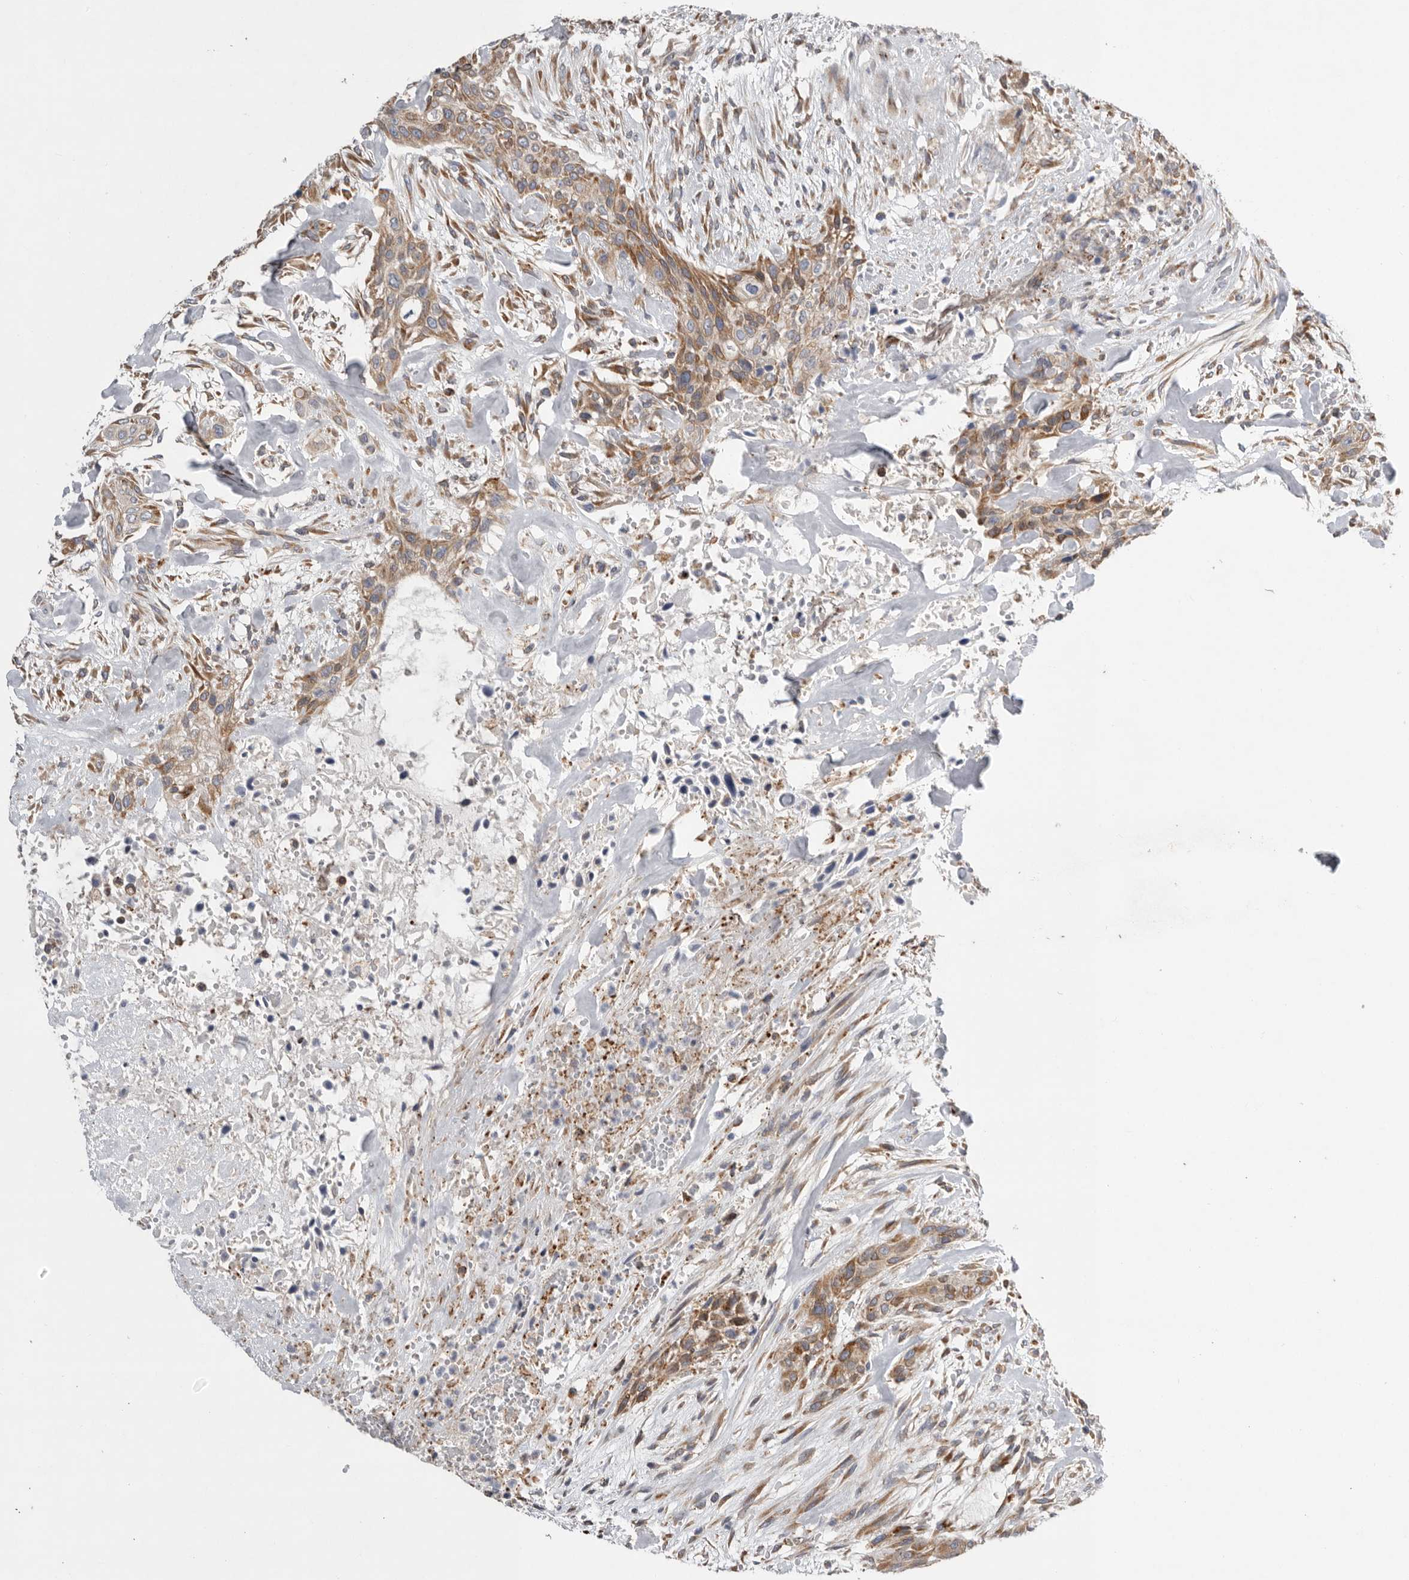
{"staining": {"intensity": "moderate", "quantity": ">75%", "location": "cytoplasmic/membranous"}, "tissue": "urothelial cancer", "cell_type": "Tumor cells", "image_type": "cancer", "snomed": [{"axis": "morphology", "description": "Urothelial carcinoma, High grade"}, {"axis": "topography", "description": "Urinary bladder"}], "caption": "Immunohistochemistry (IHC) of human urothelial cancer reveals medium levels of moderate cytoplasmic/membranous expression in approximately >75% of tumor cells.", "gene": "GANAB", "patient": {"sex": "male", "age": 35}}